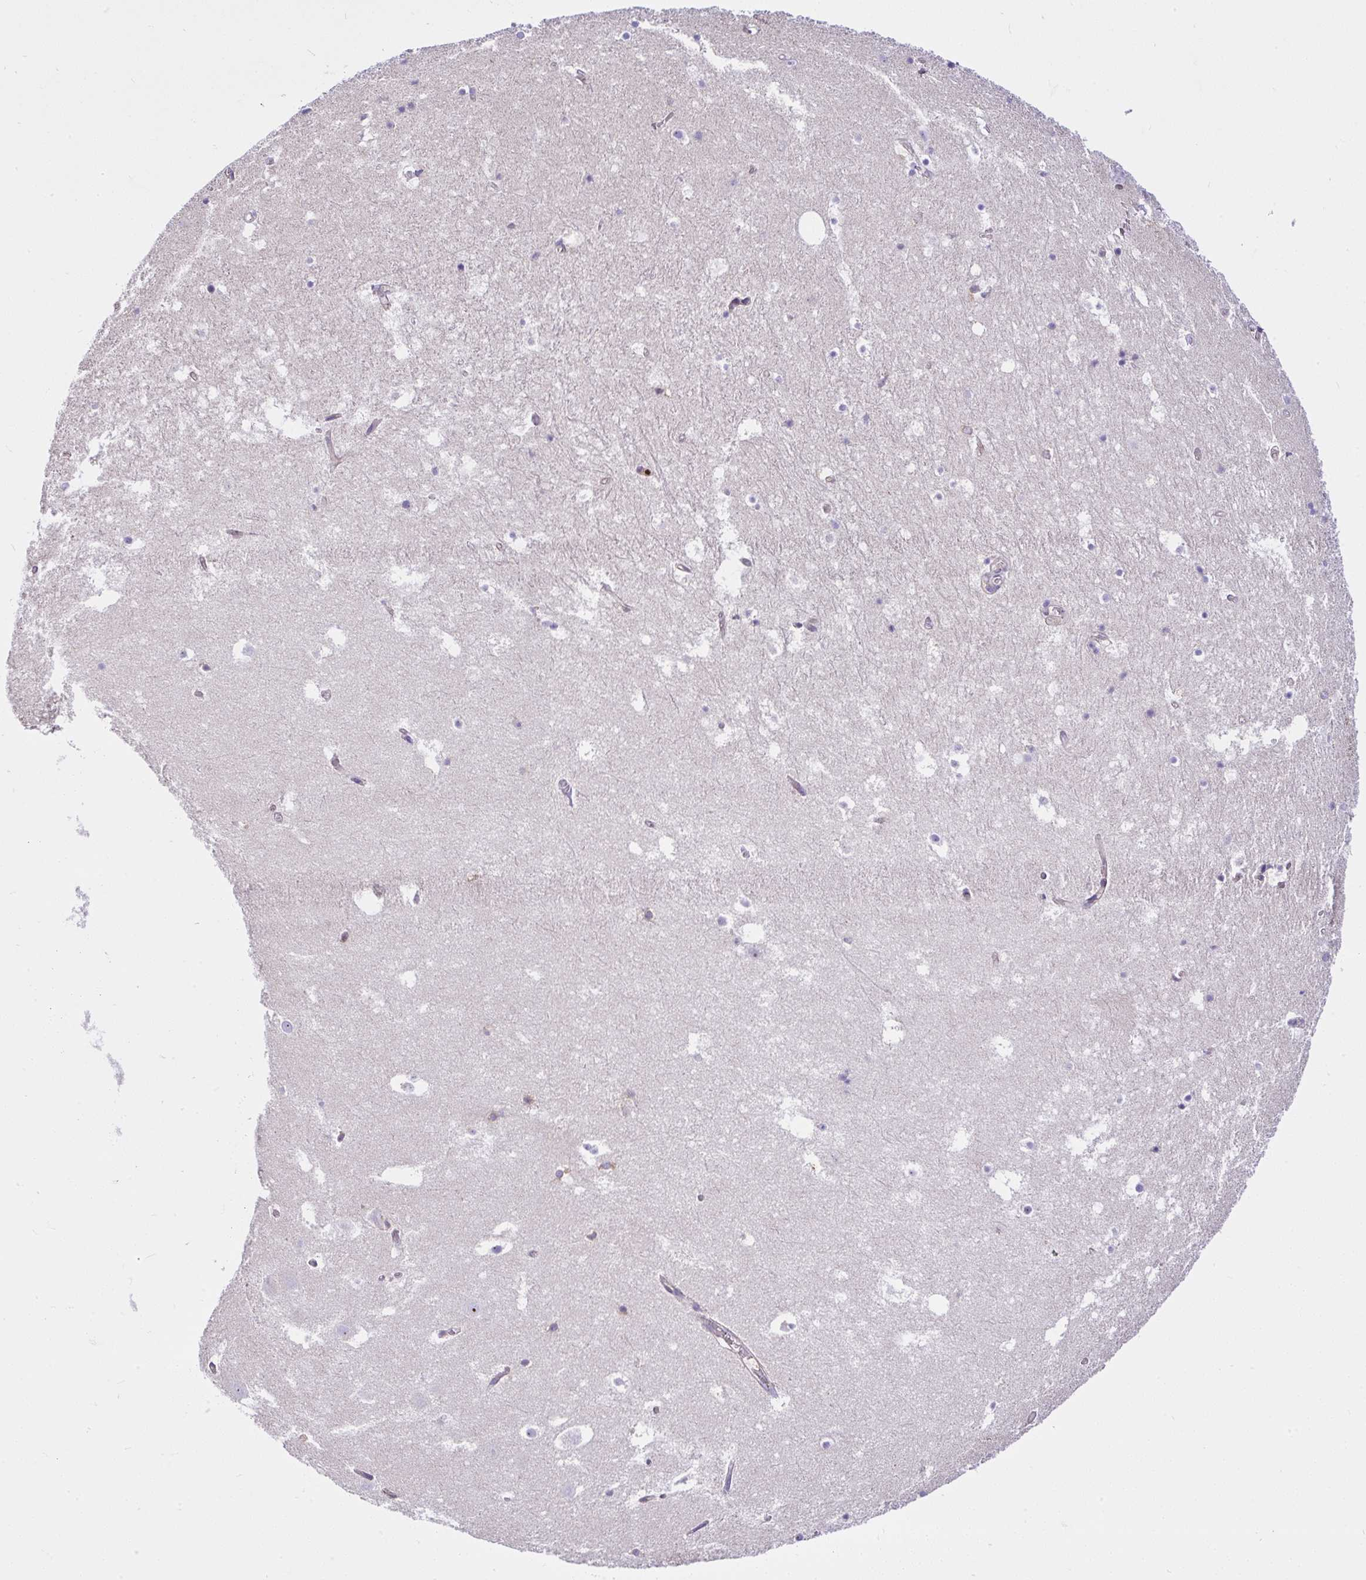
{"staining": {"intensity": "negative", "quantity": "none", "location": "none"}, "tissue": "hippocampus", "cell_type": "Glial cells", "image_type": "normal", "snomed": [{"axis": "morphology", "description": "Normal tissue, NOS"}, {"axis": "topography", "description": "Hippocampus"}], "caption": "Protein analysis of unremarkable hippocampus shows no significant staining in glial cells. (Stains: DAB (3,3'-diaminobenzidine) IHC with hematoxylin counter stain, Microscopy: brightfield microscopy at high magnification).", "gene": "CCDC142", "patient": {"sex": "female", "age": 52}}